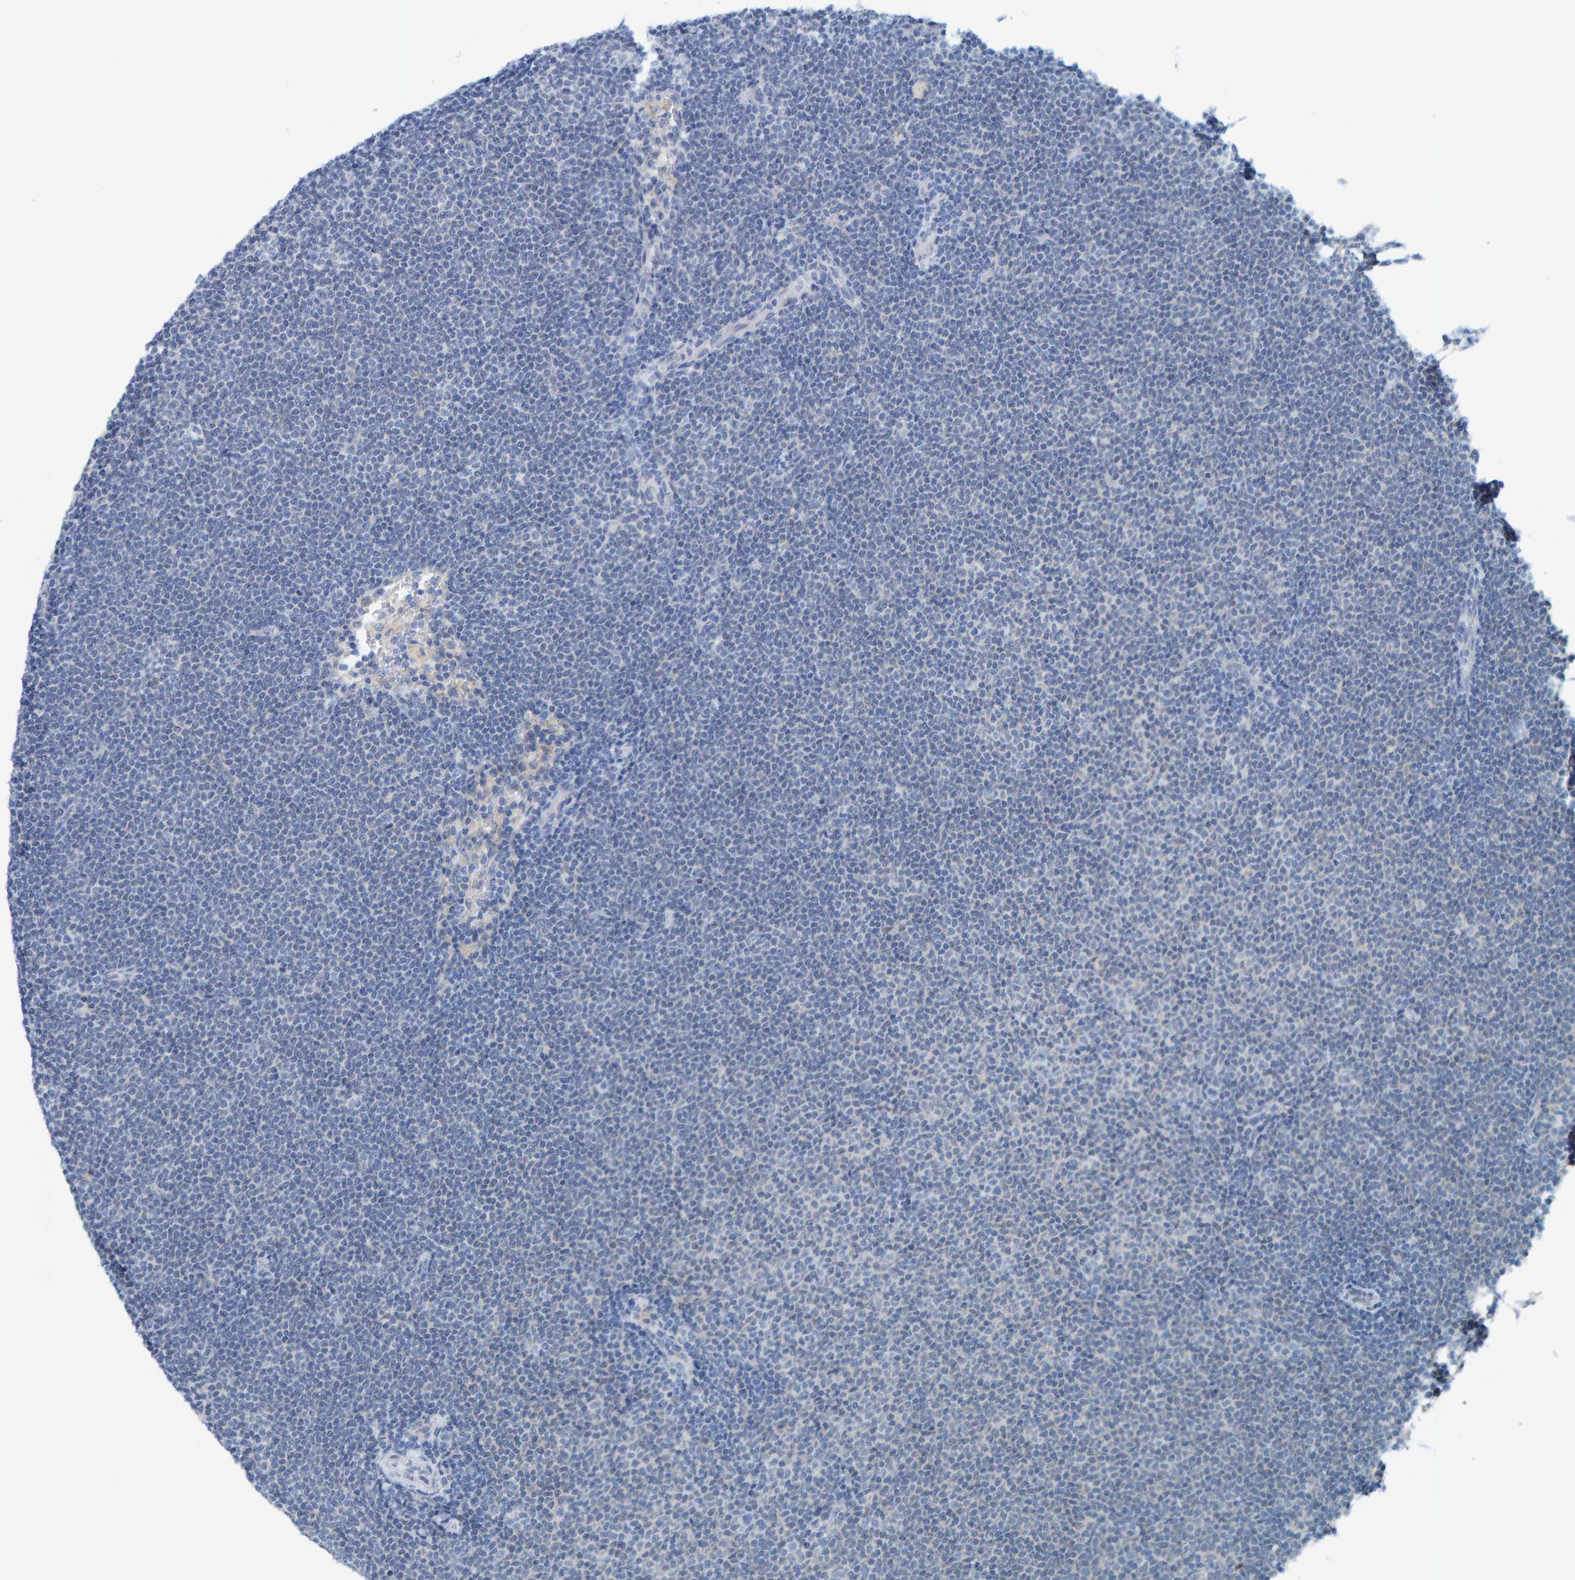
{"staining": {"intensity": "negative", "quantity": "none", "location": "none"}, "tissue": "lymphoma", "cell_type": "Tumor cells", "image_type": "cancer", "snomed": [{"axis": "morphology", "description": "Malignant lymphoma, non-Hodgkin's type, Low grade"}, {"axis": "topography", "description": "Lymph node"}], "caption": "DAB (3,3'-diaminobenzidine) immunohistochemical staining of lymphoma exhibits no significant expression in tumor cells.", "gene": "CNP", "patient": {"sex": "female", "age": 53}}